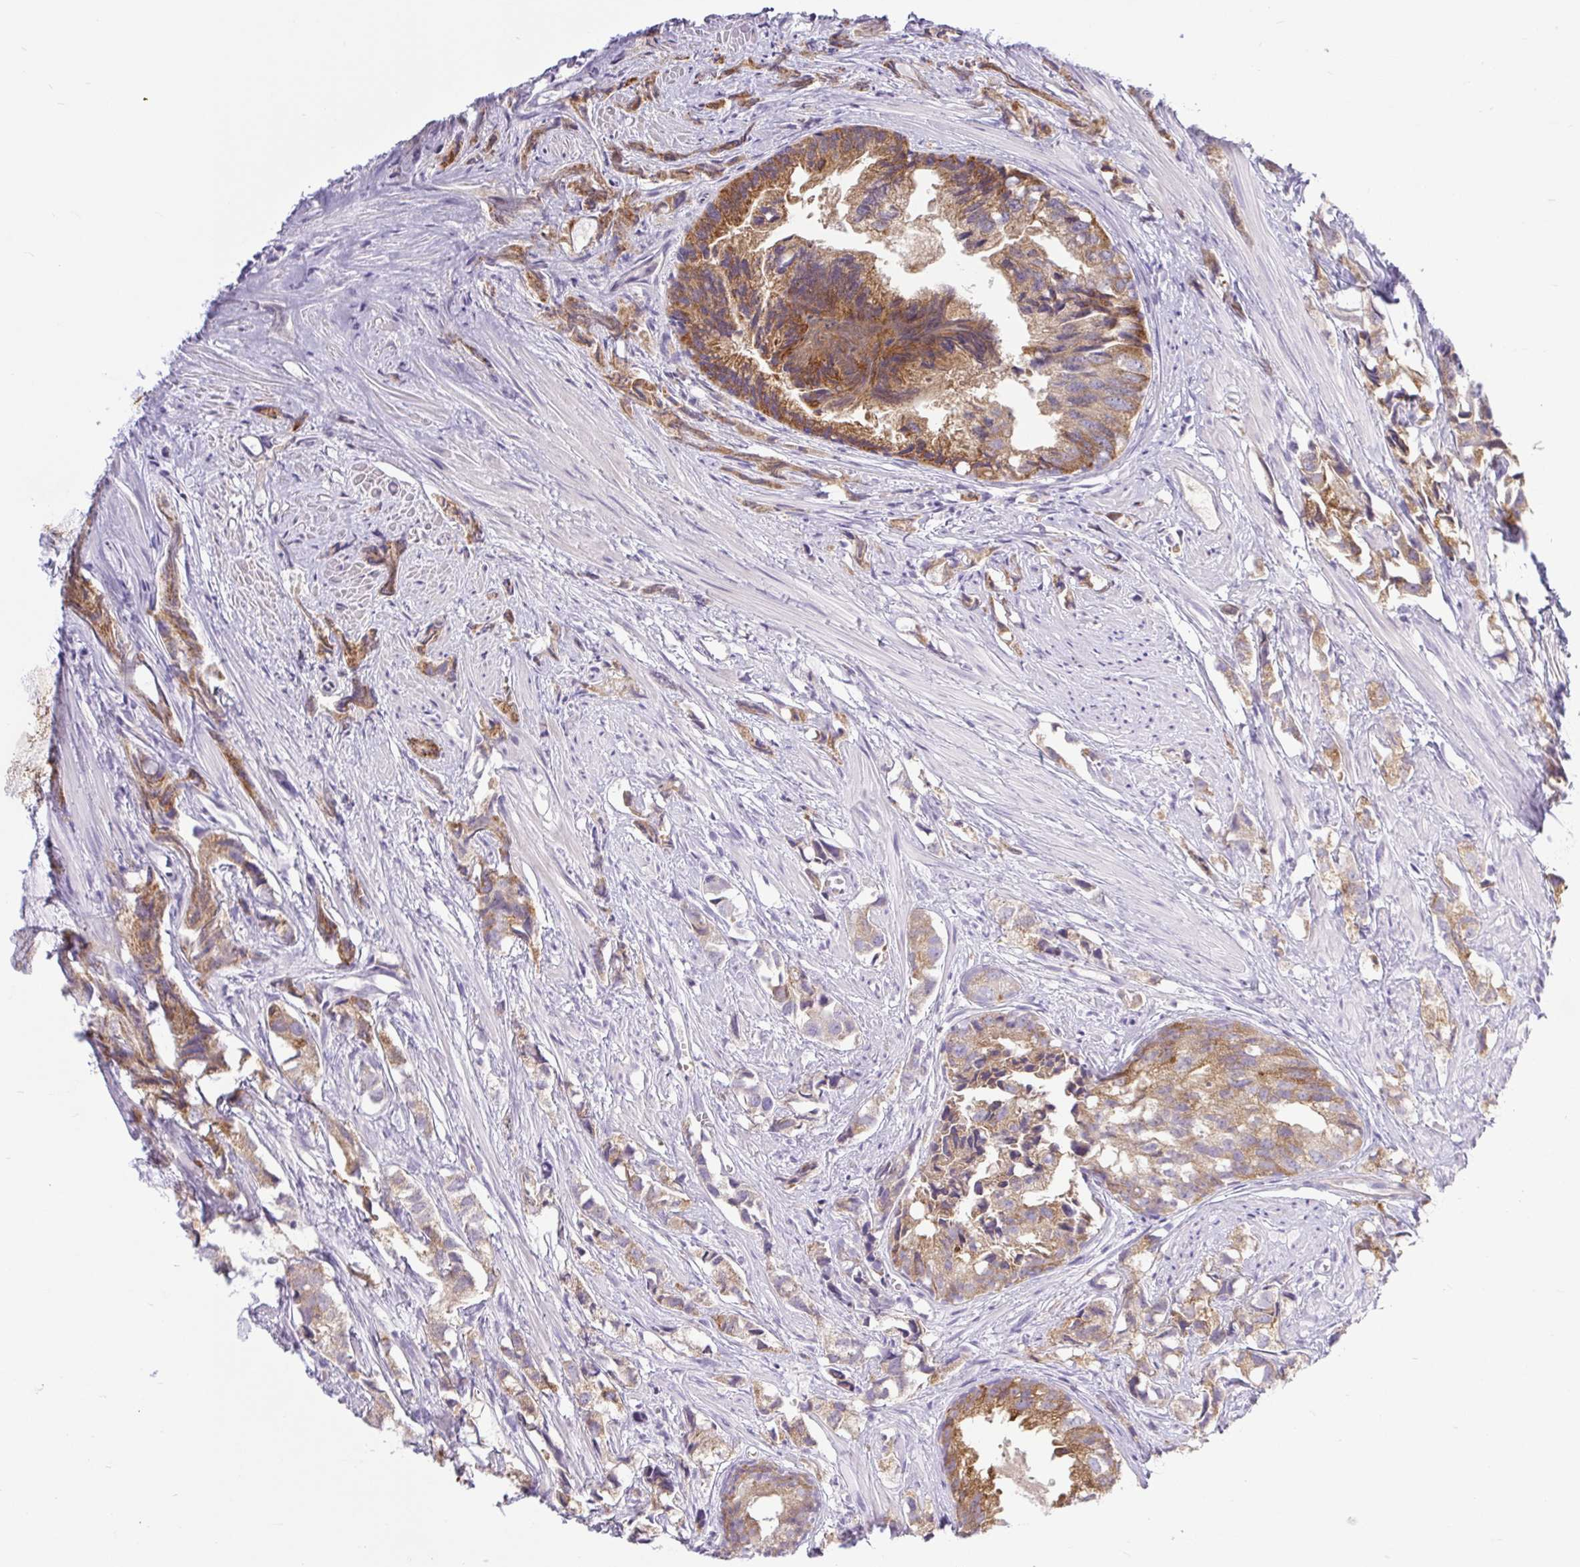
{"staining": {"intensity": "moderate", "quantity": ">75%", "location": "nuclear"}, "tissue": "prostate cancer", "cell_type": "Tumor cells", "image_type": "cancer", "snomed": [{"axis": "morphology", "description": "Adenocarcinoma, High grade"}, {"axis": "topography", "description": "Prostate"}], "caption": "About >75% of tumor cells in prostate high-grade adenocarcinoma exhibit moderate nuclear protein staining as visualized by brown immunohistochemical staining.", "gene": "BCAS1", "patient": {"sex": "male", "age": 58}}